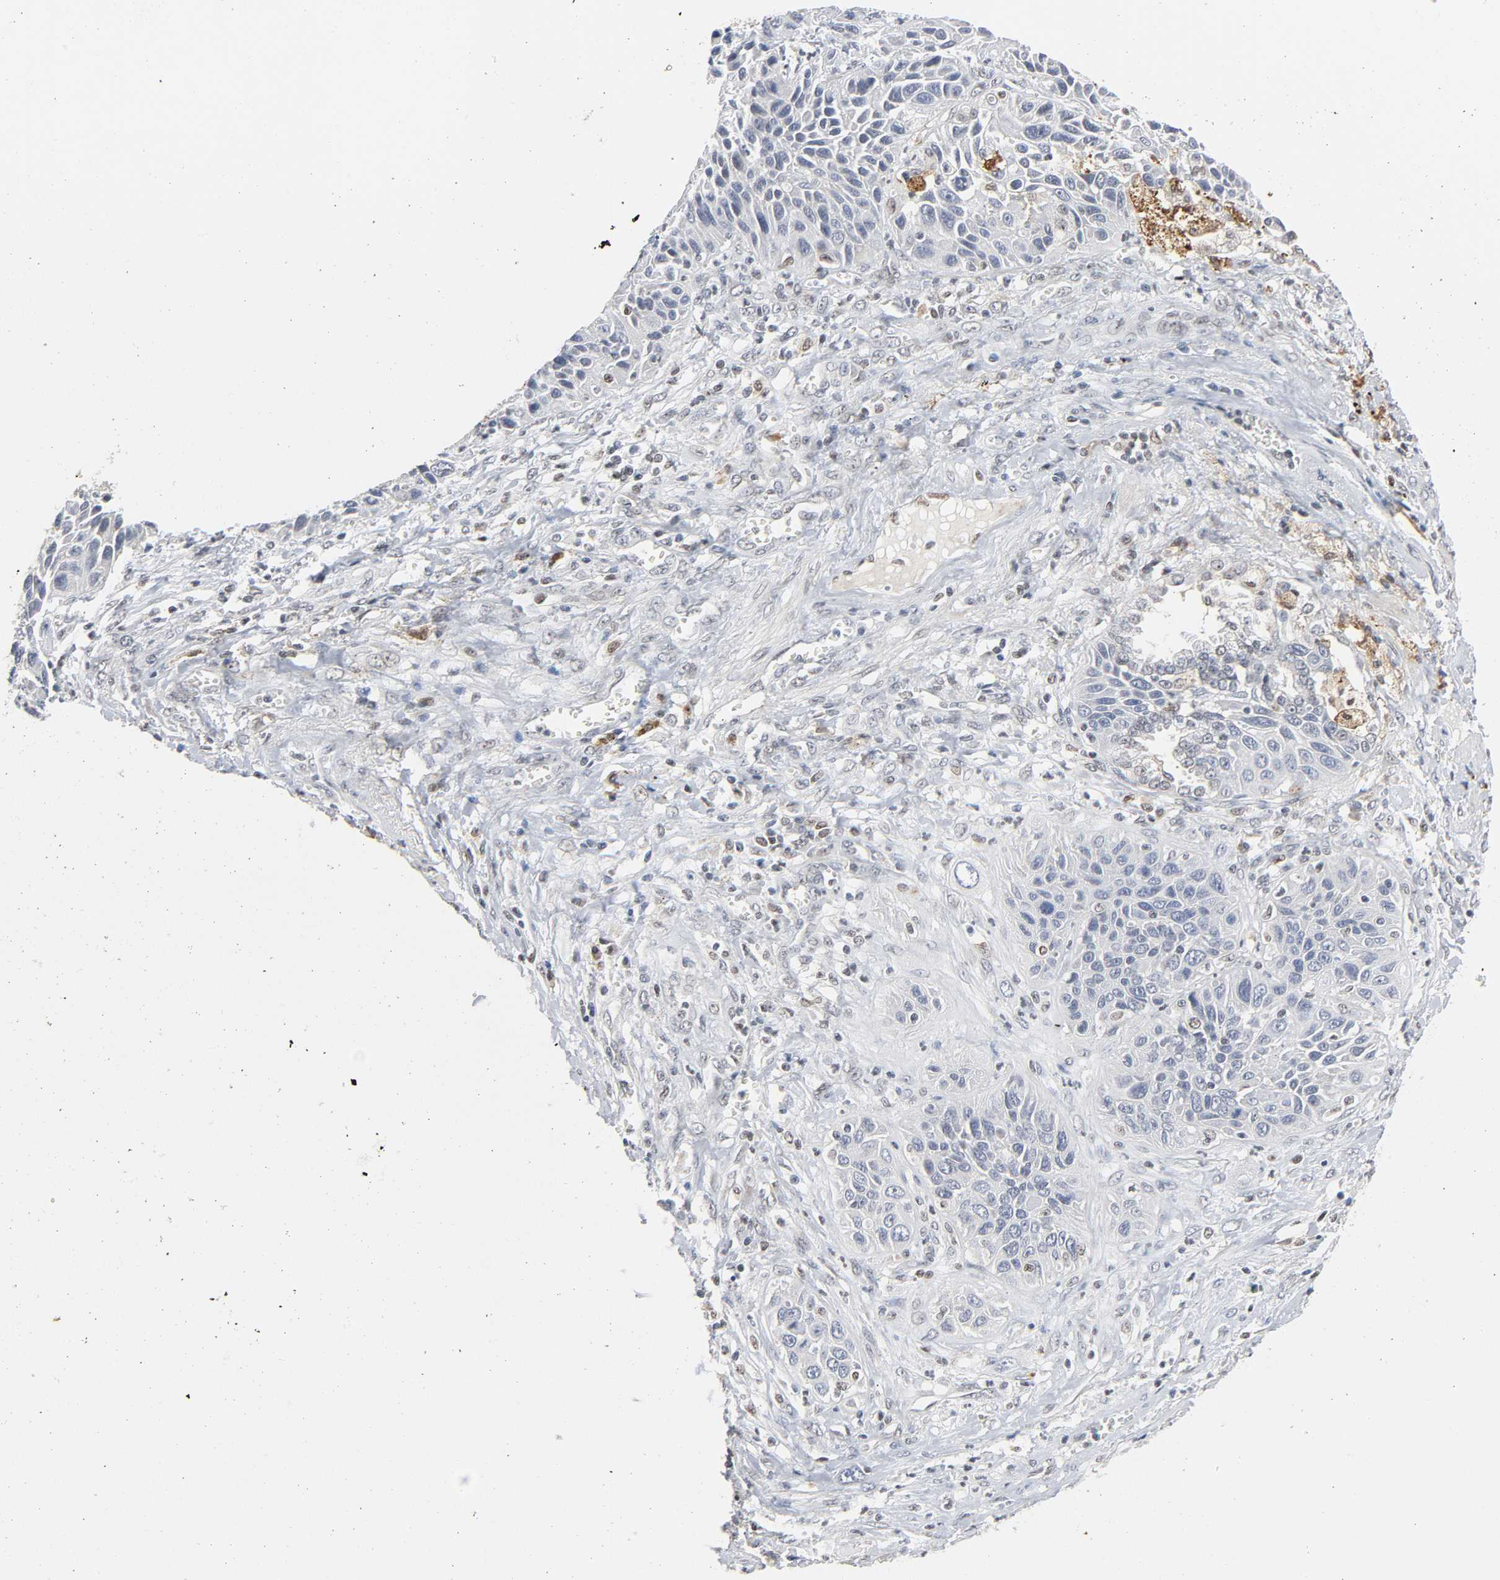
{"staining": {"intensity": "negative", "quantity": "none", "location": "none"}, "tissue": "lung cancer", "cell_type": "Tumor cells", "image_type": "cancer", "snomed": [{"axis": "morphology", "description": "Squamous cell carcinoma, NOS"}, {"axis": "topography", "description": "Lung"}], "caption": "Micrograph shows no significant protein positivity in tumor cells of squamous cell carcinoma (lung).", "gene": "KAT2B", "patient": {"sex": "female", "age": 76}}